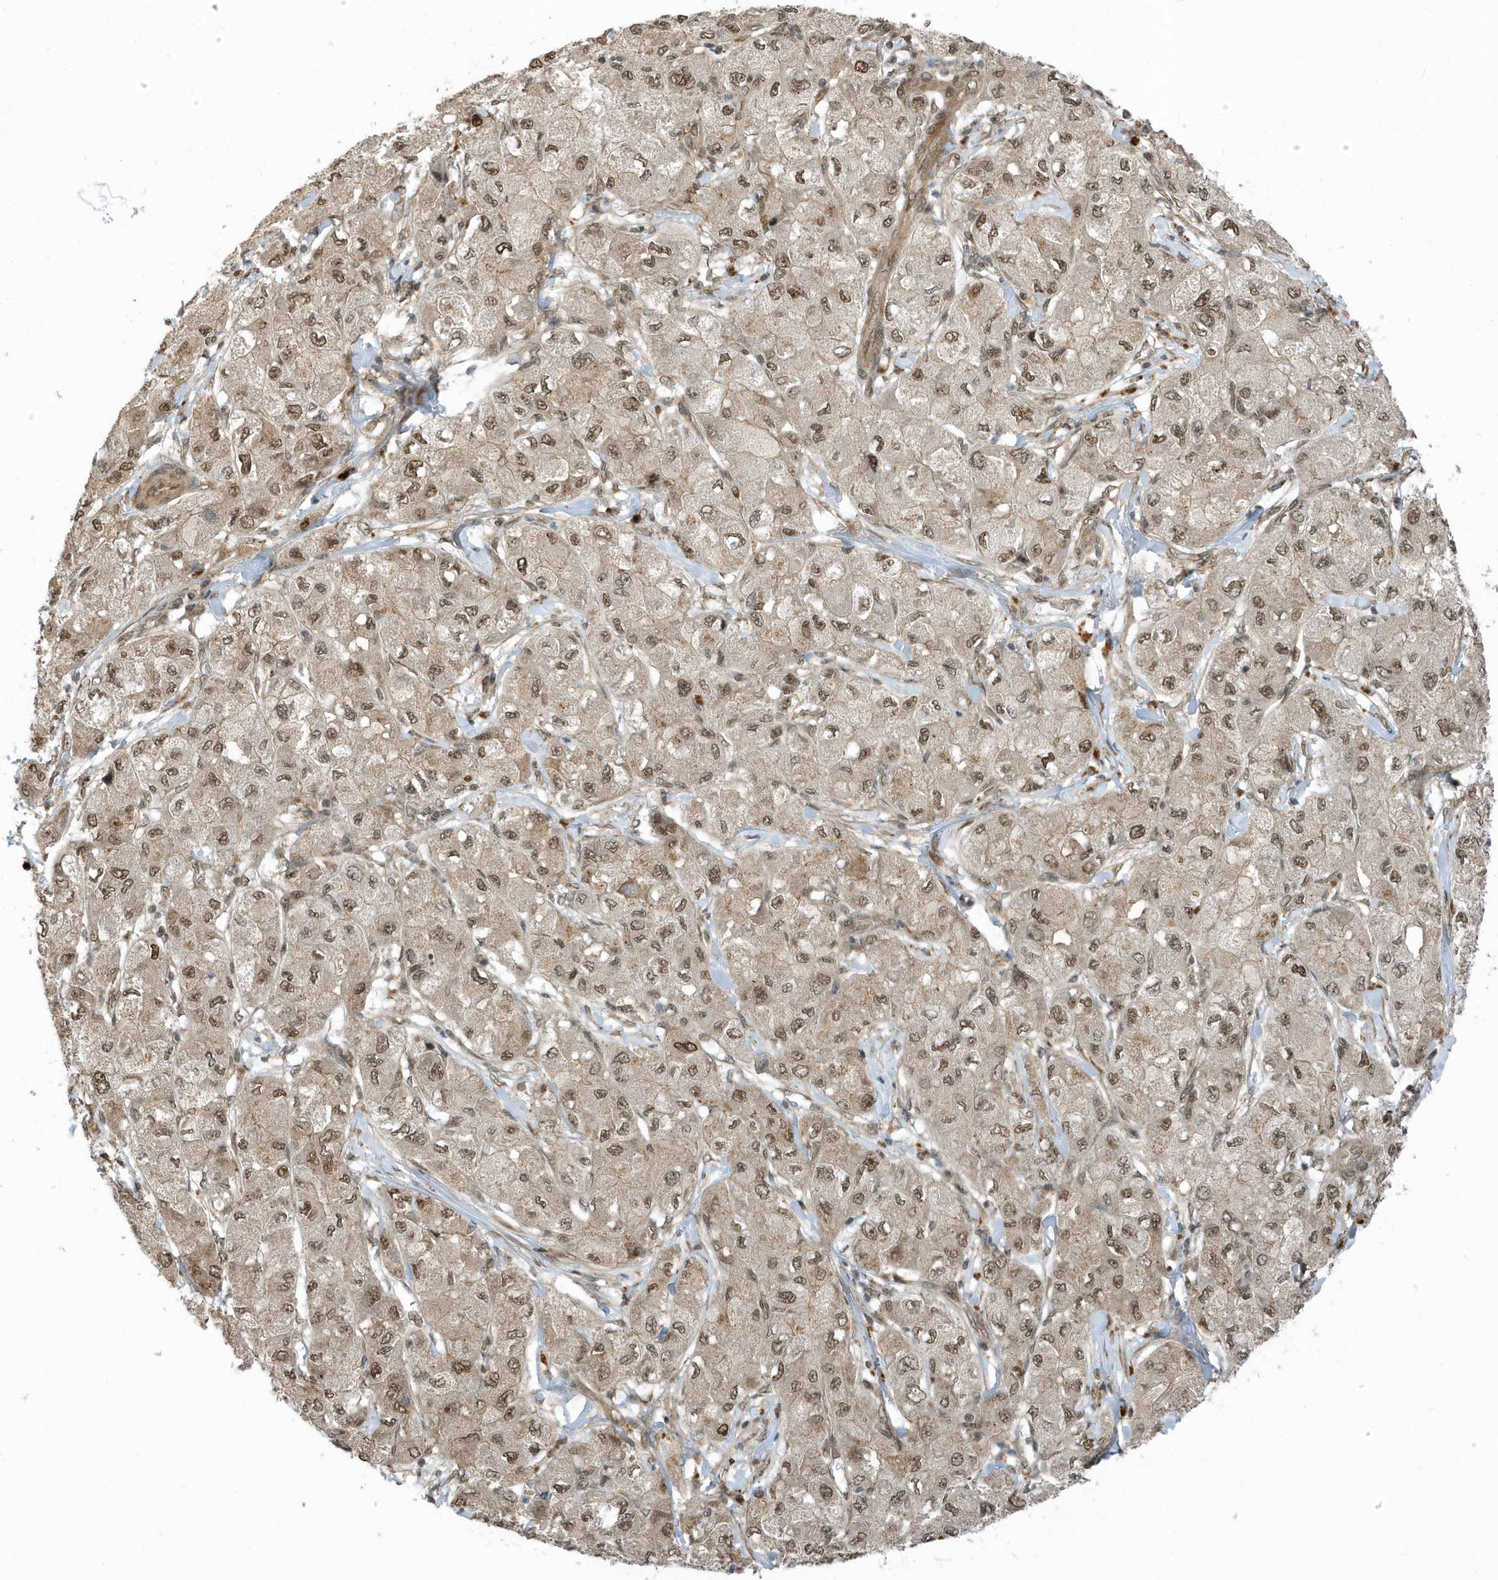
{"staining": {"intensity": "moderate", "quantity": ">75%", "location": "nuclear"}, "tissue": "liver cancer", "cell_type": "Tumor cells", "image_type": "cancer", "snomed": [{"axis": "morphology", "description": "Carcinoma, Hepatocellular, NOS"}, {"axis": "topography", "description": "Liver"}], "caption": "Tumor cells reveal moderate nuclear expression in about >75% of cells in liver cancer (hepatocellular carcinoma). (brown staining indicates protein expression, while blue staining denotes nuclei).", "gene": "USP53", "patient": {"sex": "male", "age": 80}}